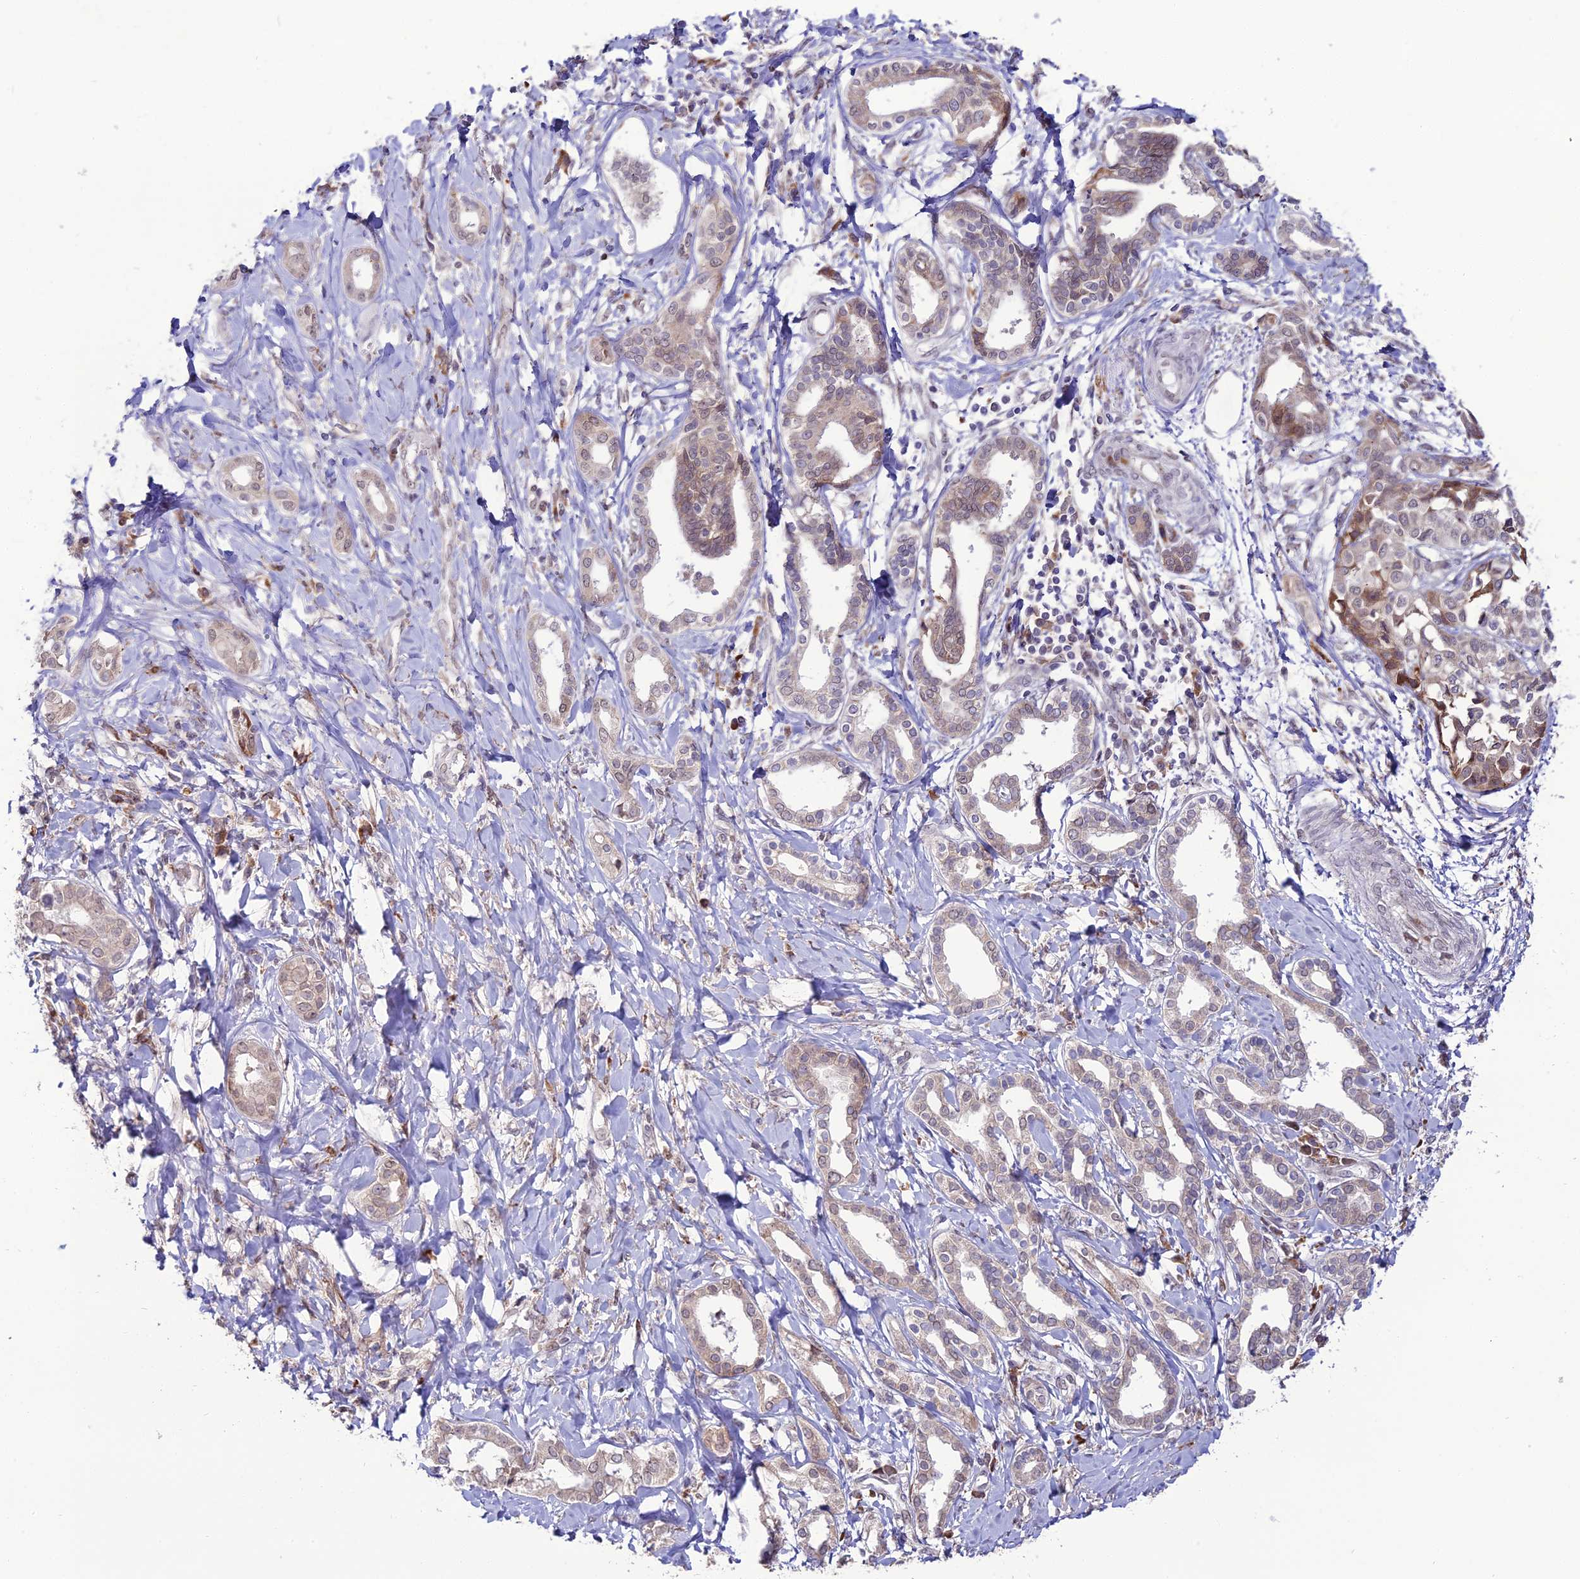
{"staining": {"intensity": "weak", "quantity": ">75%", "location": "cytoplasmic/membranous"}, "tissue": "liver cancer", "cell_type": "Tumor cells", "image_type": "cancer", "snomed": [{"axis": "morphology", "description": "Cholangiocarcinoma"}, {"axis": "topography", "description": "Liver"}], "caption": "The immunohistochemical stain shows weak cytoplasmic/membranous staining in tumor cells of liver cancer tissue.", "gene": "TROAP", "patient": {"sex": "female", "age": 77}}